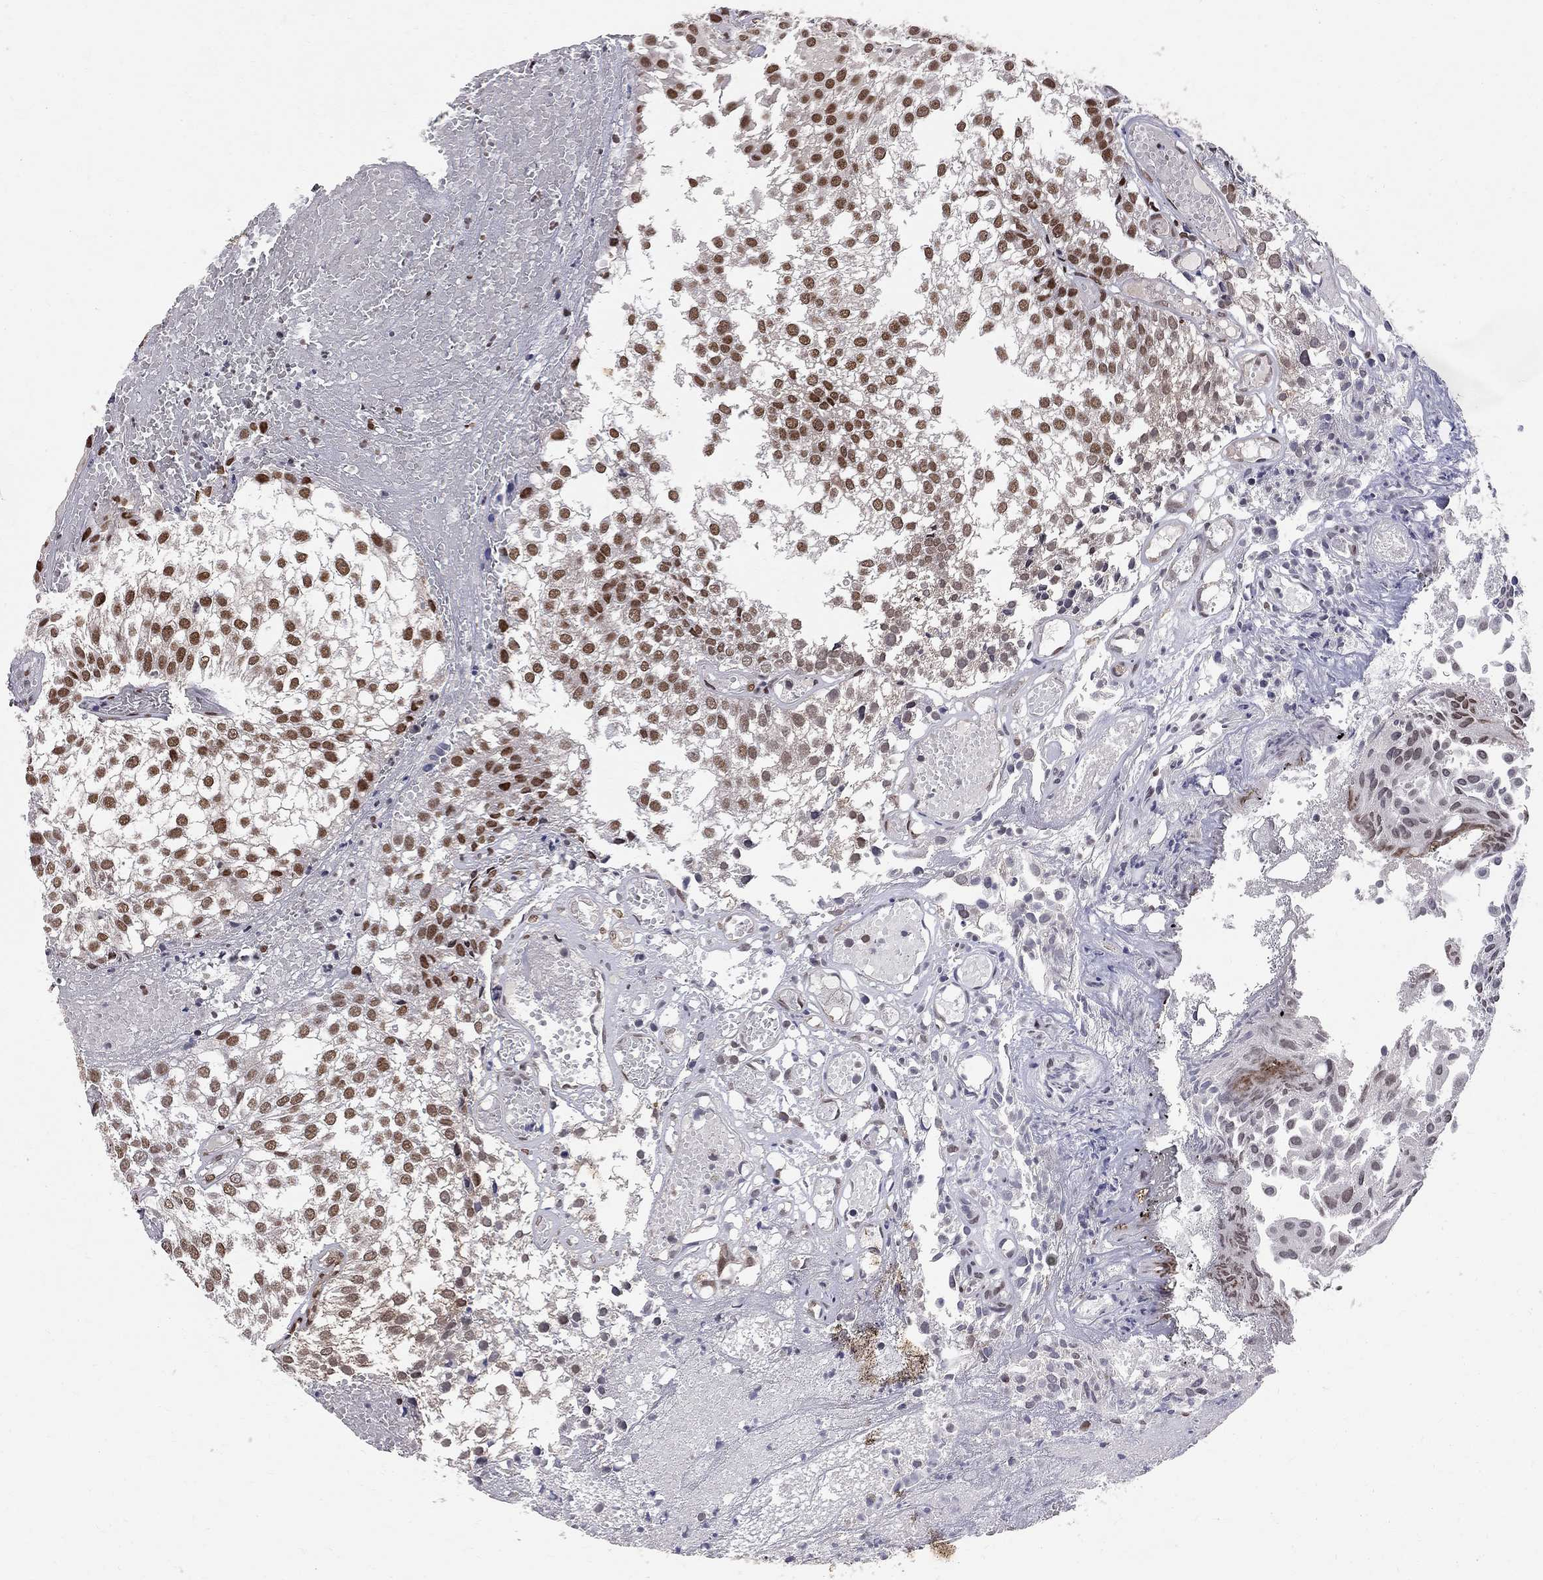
{"staining": {"intensity": "strong", "quantity": ">75%", "location": "nuclear"}, "tissue": "urothelial cancer", "cell_type": "Tumor cells", "image_type": "cancer", "snomed": [{"axis": "morphology", "description": "Urothelial carcinoma, Low grade"}, {"axis": "topography", "description": "Urinary bladder"}], "caption": "Urothelial cancer stained for a protein exhibits strong nuclear positivity in tumor cells.", "gene": "SAP30L", "patient": {"sex": "male", "age": 79}}